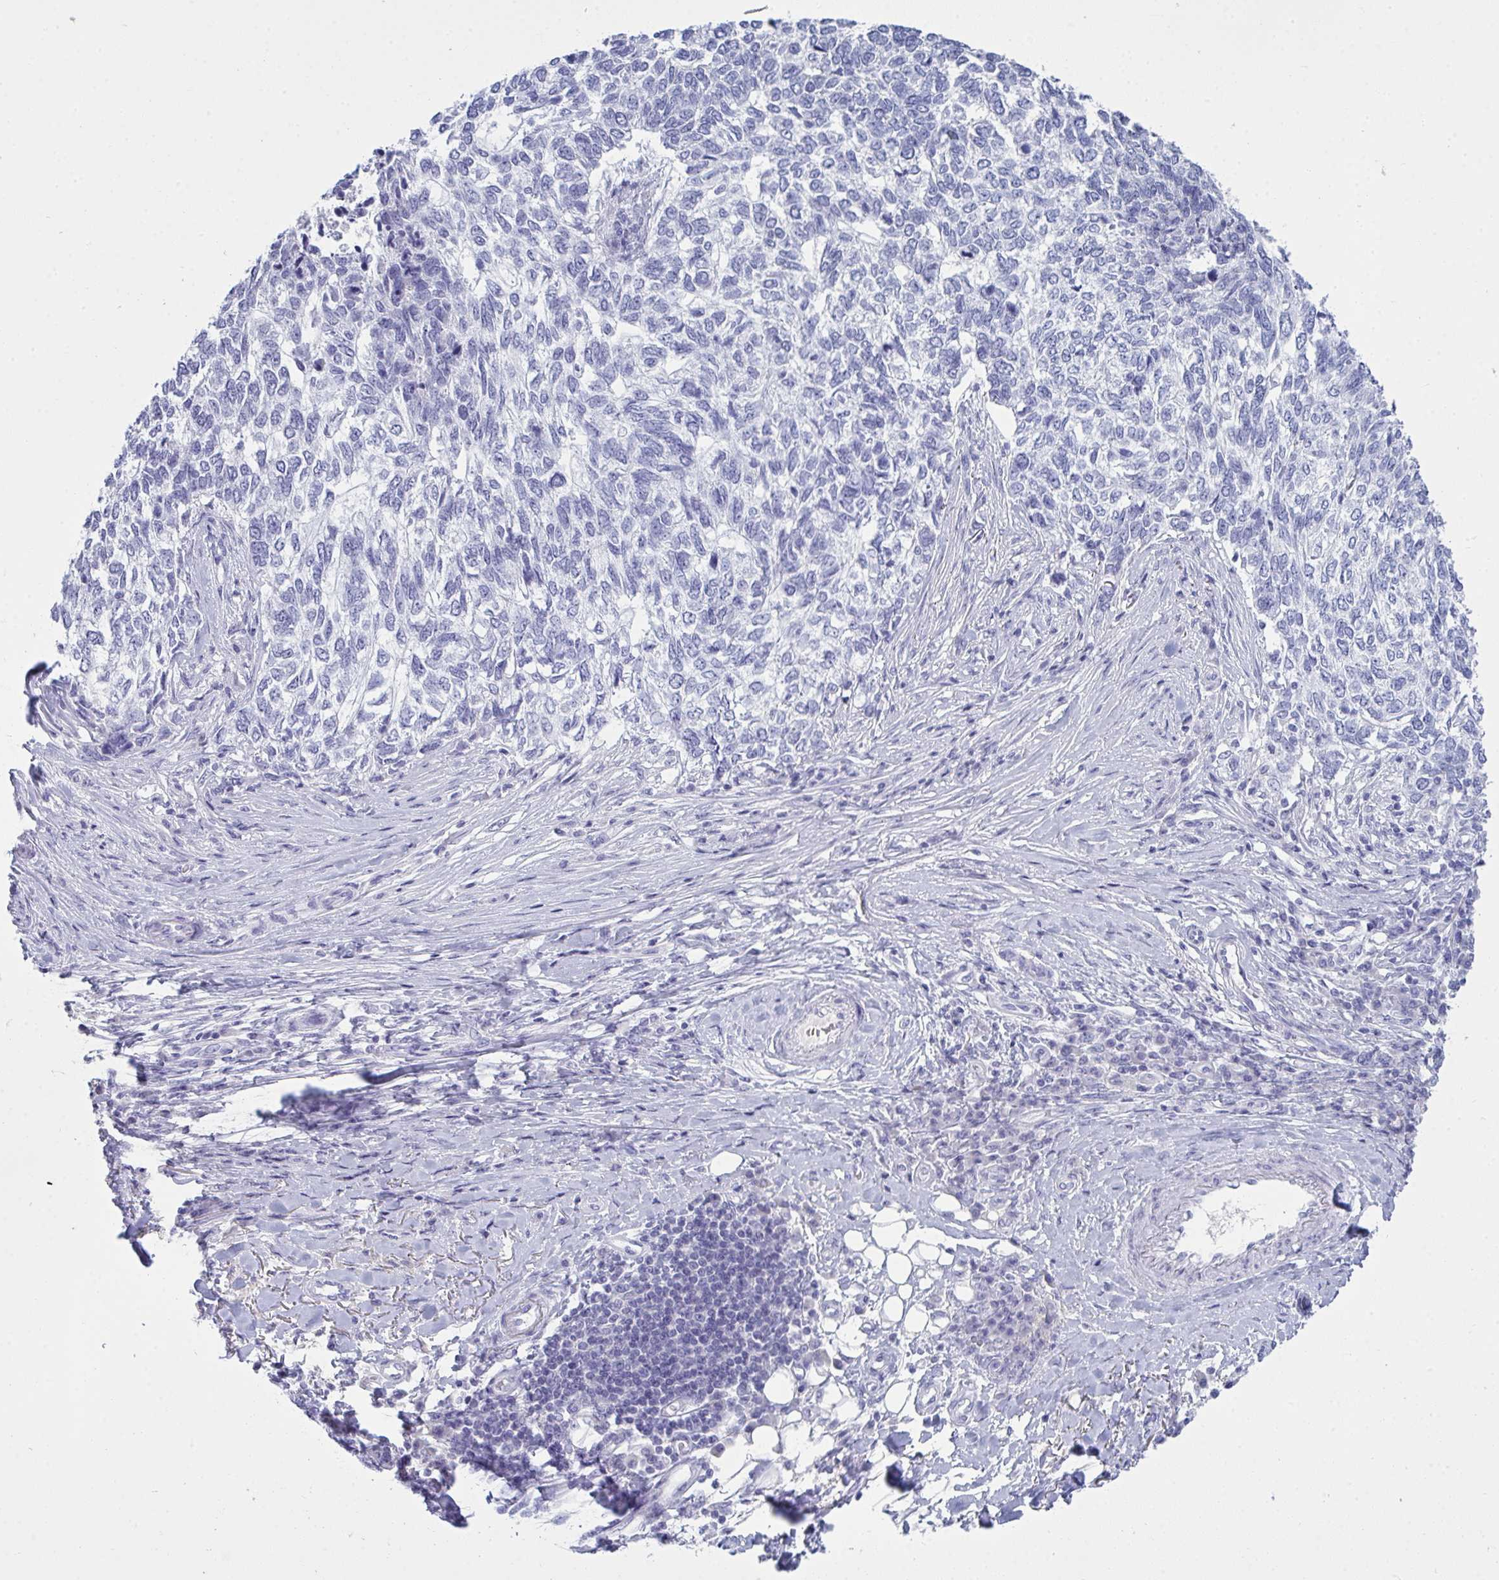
{"staining": {"intensity": "negative", "quantity": "none", "location": "none"}, "tissue": "skin cancer", "cell_type": "Tumor cells", "image_type": "cancer", "snomed": [{"axis": "morphology", "description": "Basal cell carcinoma"}, {"axis": "topography", "description": "Skin"}], "caption": "A high-resolution micrograph shows IHC staining of skin cancer (basal cell carcinoma), which shows no significant staining in tumor cells.", "gene": "SERPINB10", "patient": {"sex": "female", "age": 65}}